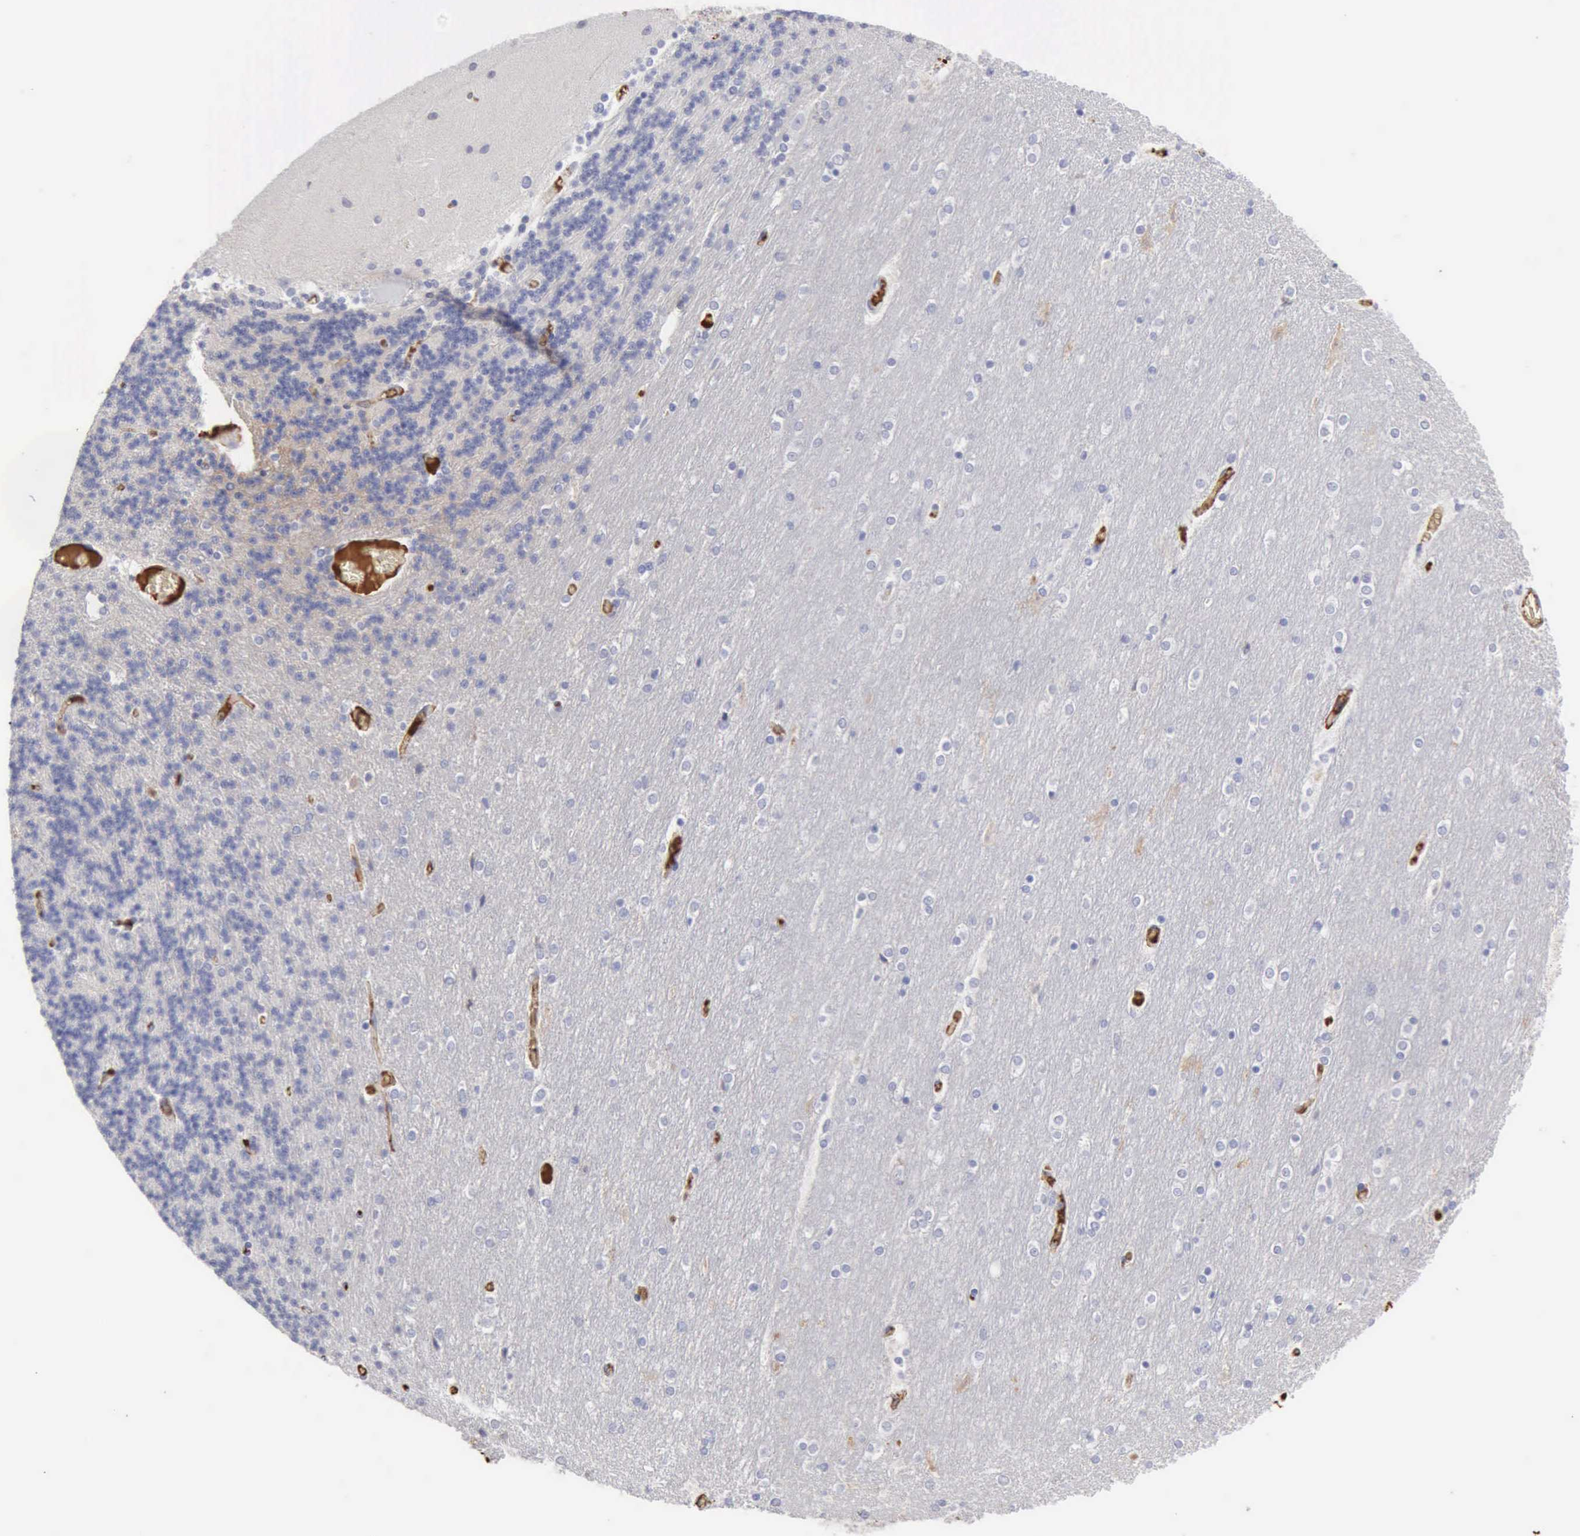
{"staining": {"intensity": "negative", "quantity": "none", "location": "none"}, "tissue": "cerebellum", "cell_type": "Cells in granular layer", "image_type": "normal", "snomed": [{"axis": "morphology", "description": "Normal tissue, NOS"}, {"axis": "topography", "description": "Cerebellum"}], "caption": "DAB immunohistochemical staining of unremarkable human cerebellum reveals no significant positivity in cells in granular layer. (Brightfield microscopy of DAB (3,3'-diaminobenzidine) immunohistochemistry at high magnification).", "gene": "SERPINA1", "patient": {"sex": "female", "age": 54}}